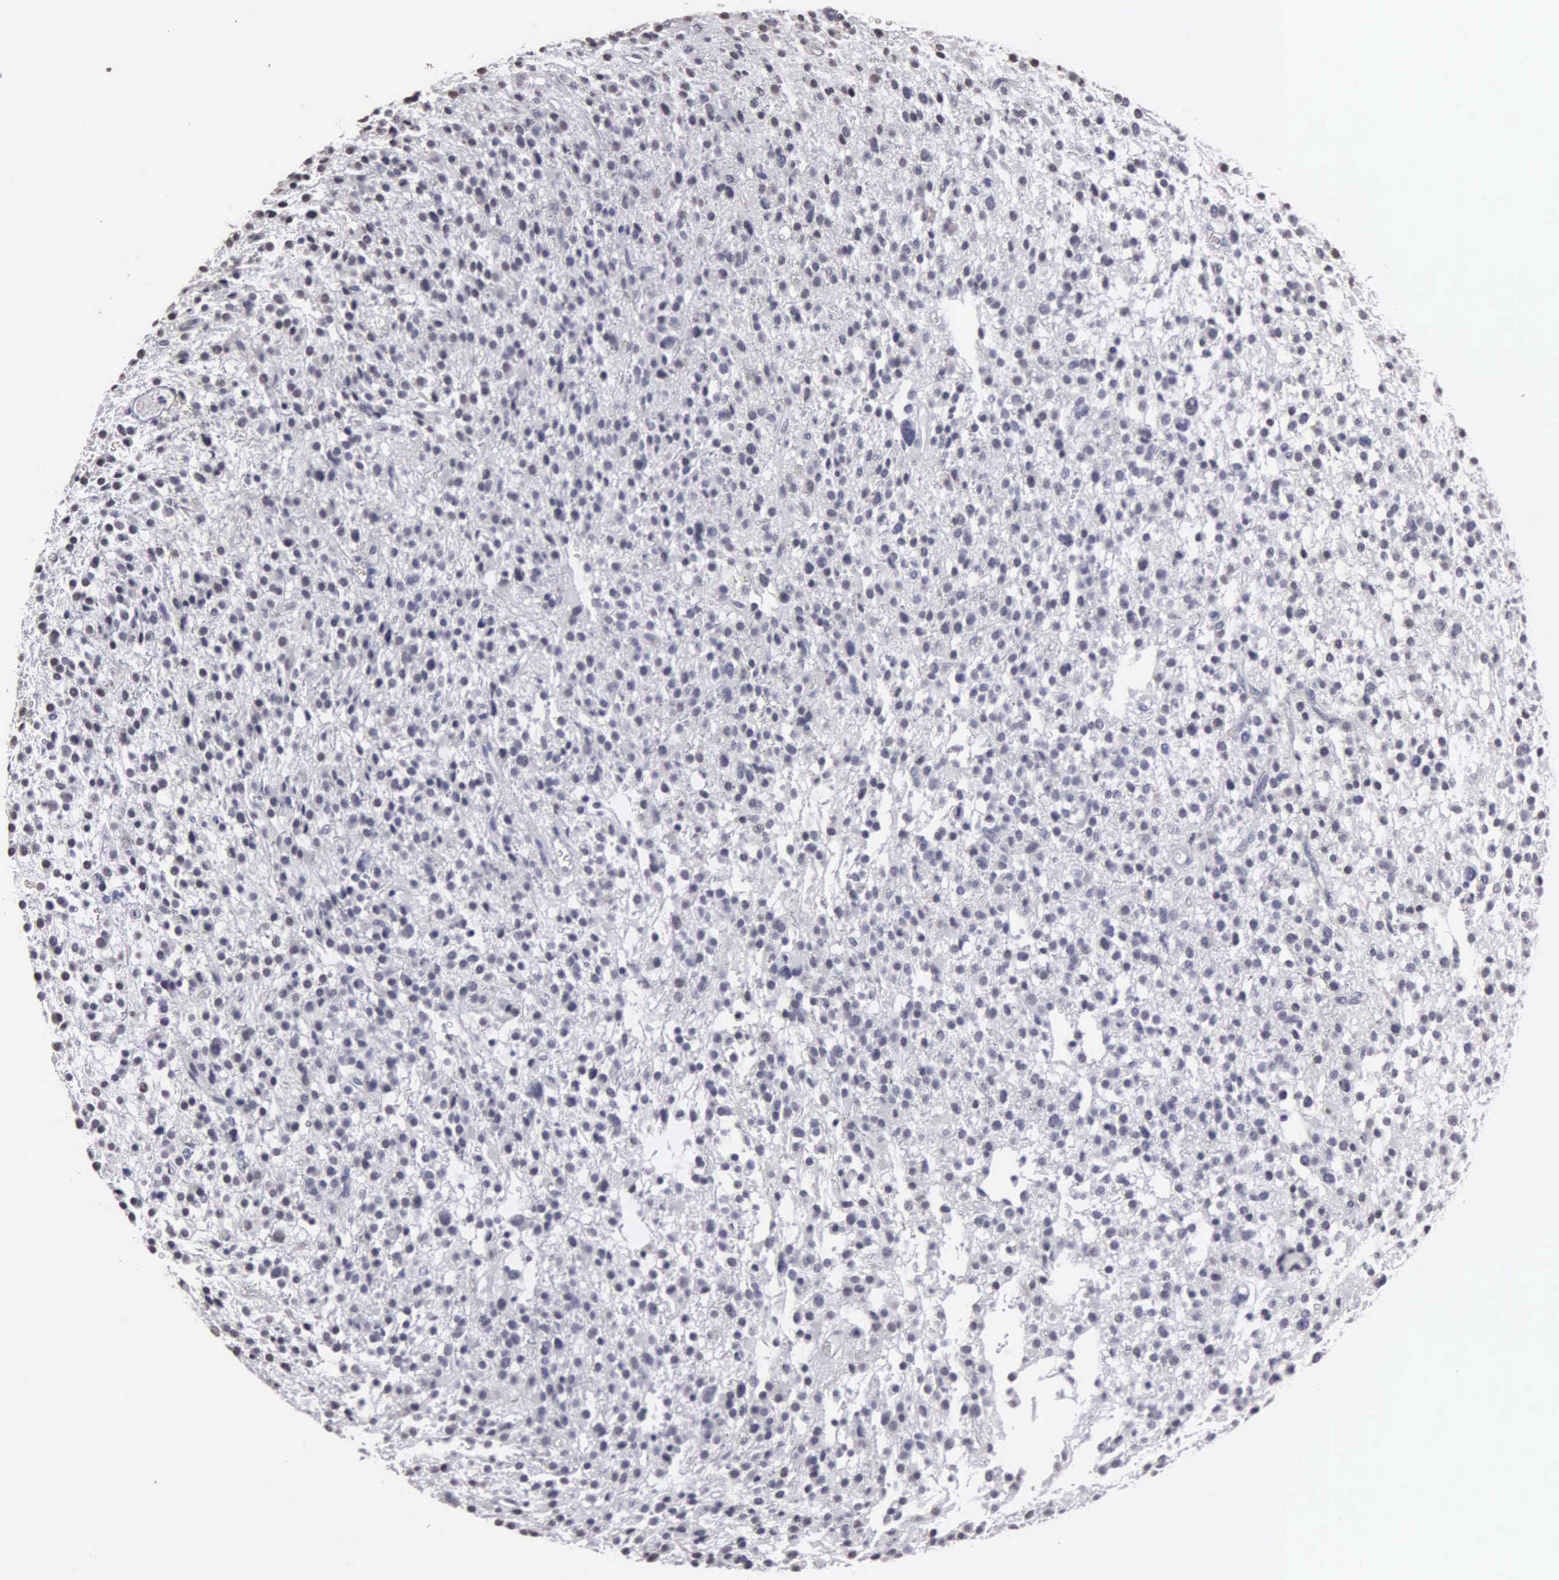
{"staining": {"intensity": "negative", "quantity": "none", "location": "none"}, "tissue": "glioma", "cell_type": "Tumor cells", "image_type": "cancer", "snomed": [{"axis": "morphology", "description": "Glioma, malignant, Low grade"}, {"axis": "topography", "description": "Brain"}], "caption": "Malignant glioma (low-grade) was stained to show a protein in brown. There is no significant positivity in tumor cells. (DAB IHC with hematoxylin counter stain).", "gene": "UPB1", "patient": {"sex": "female", "age": 36}}